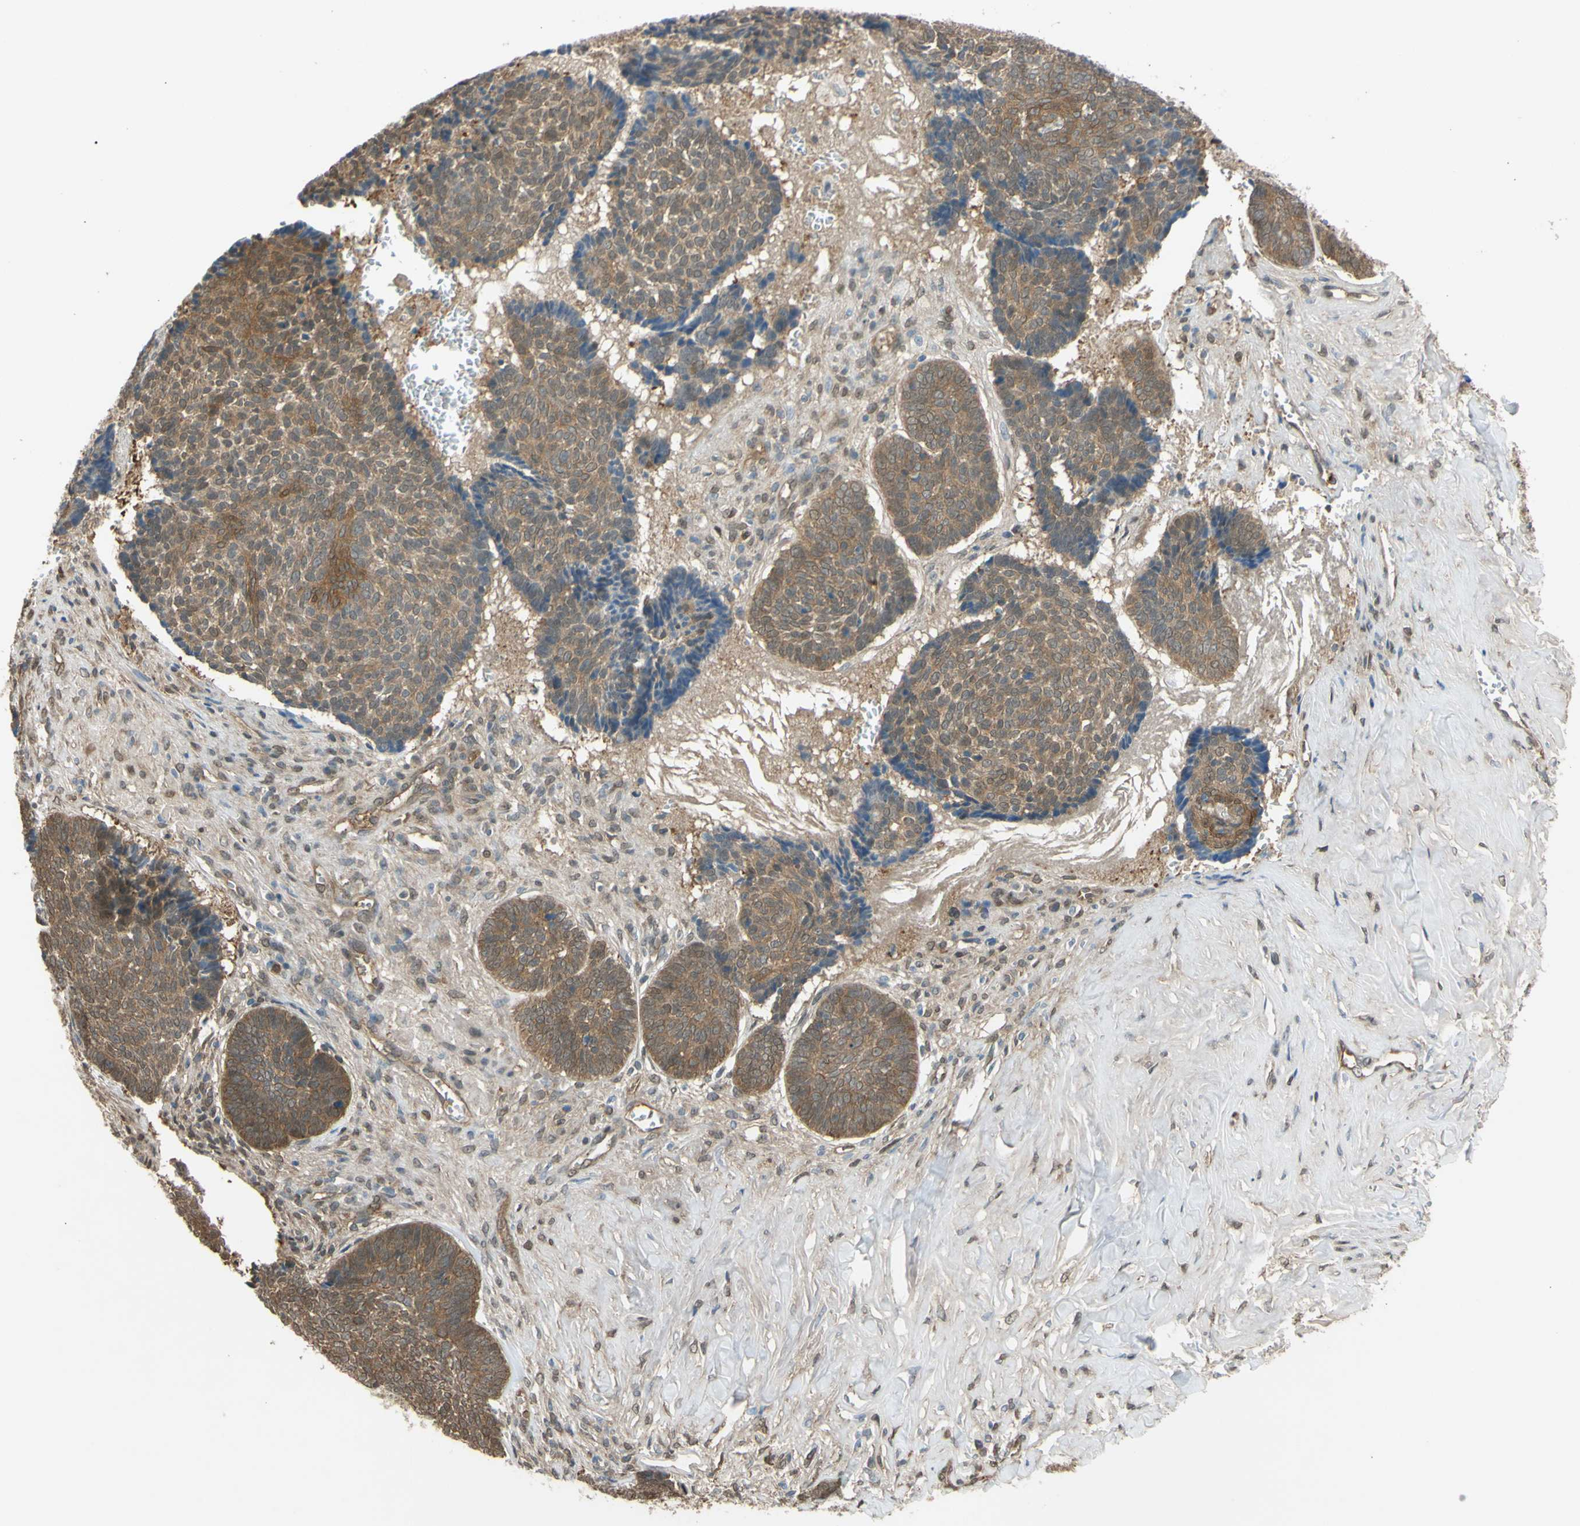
{"staining": {"intensity": "moderate", "quantity": ">75%", "location": "cytoplasmic/membranous"}, "tissue": "skin cancer", "cell_type": "Tumor cells", "image_type": "cancer", "snomed": [{"axis": "morphology", "description": "Basal cell carcinoma"}, {"axis": "topography", "description": "Skin"}], "caption": "Moderate cytoplasmic/membranous expression is seen in approximately >75% of tumor cells in skin basal cell carcinoma.", "gene": "YWHAQ", "patient": {"sex": "male", "age": 84}}